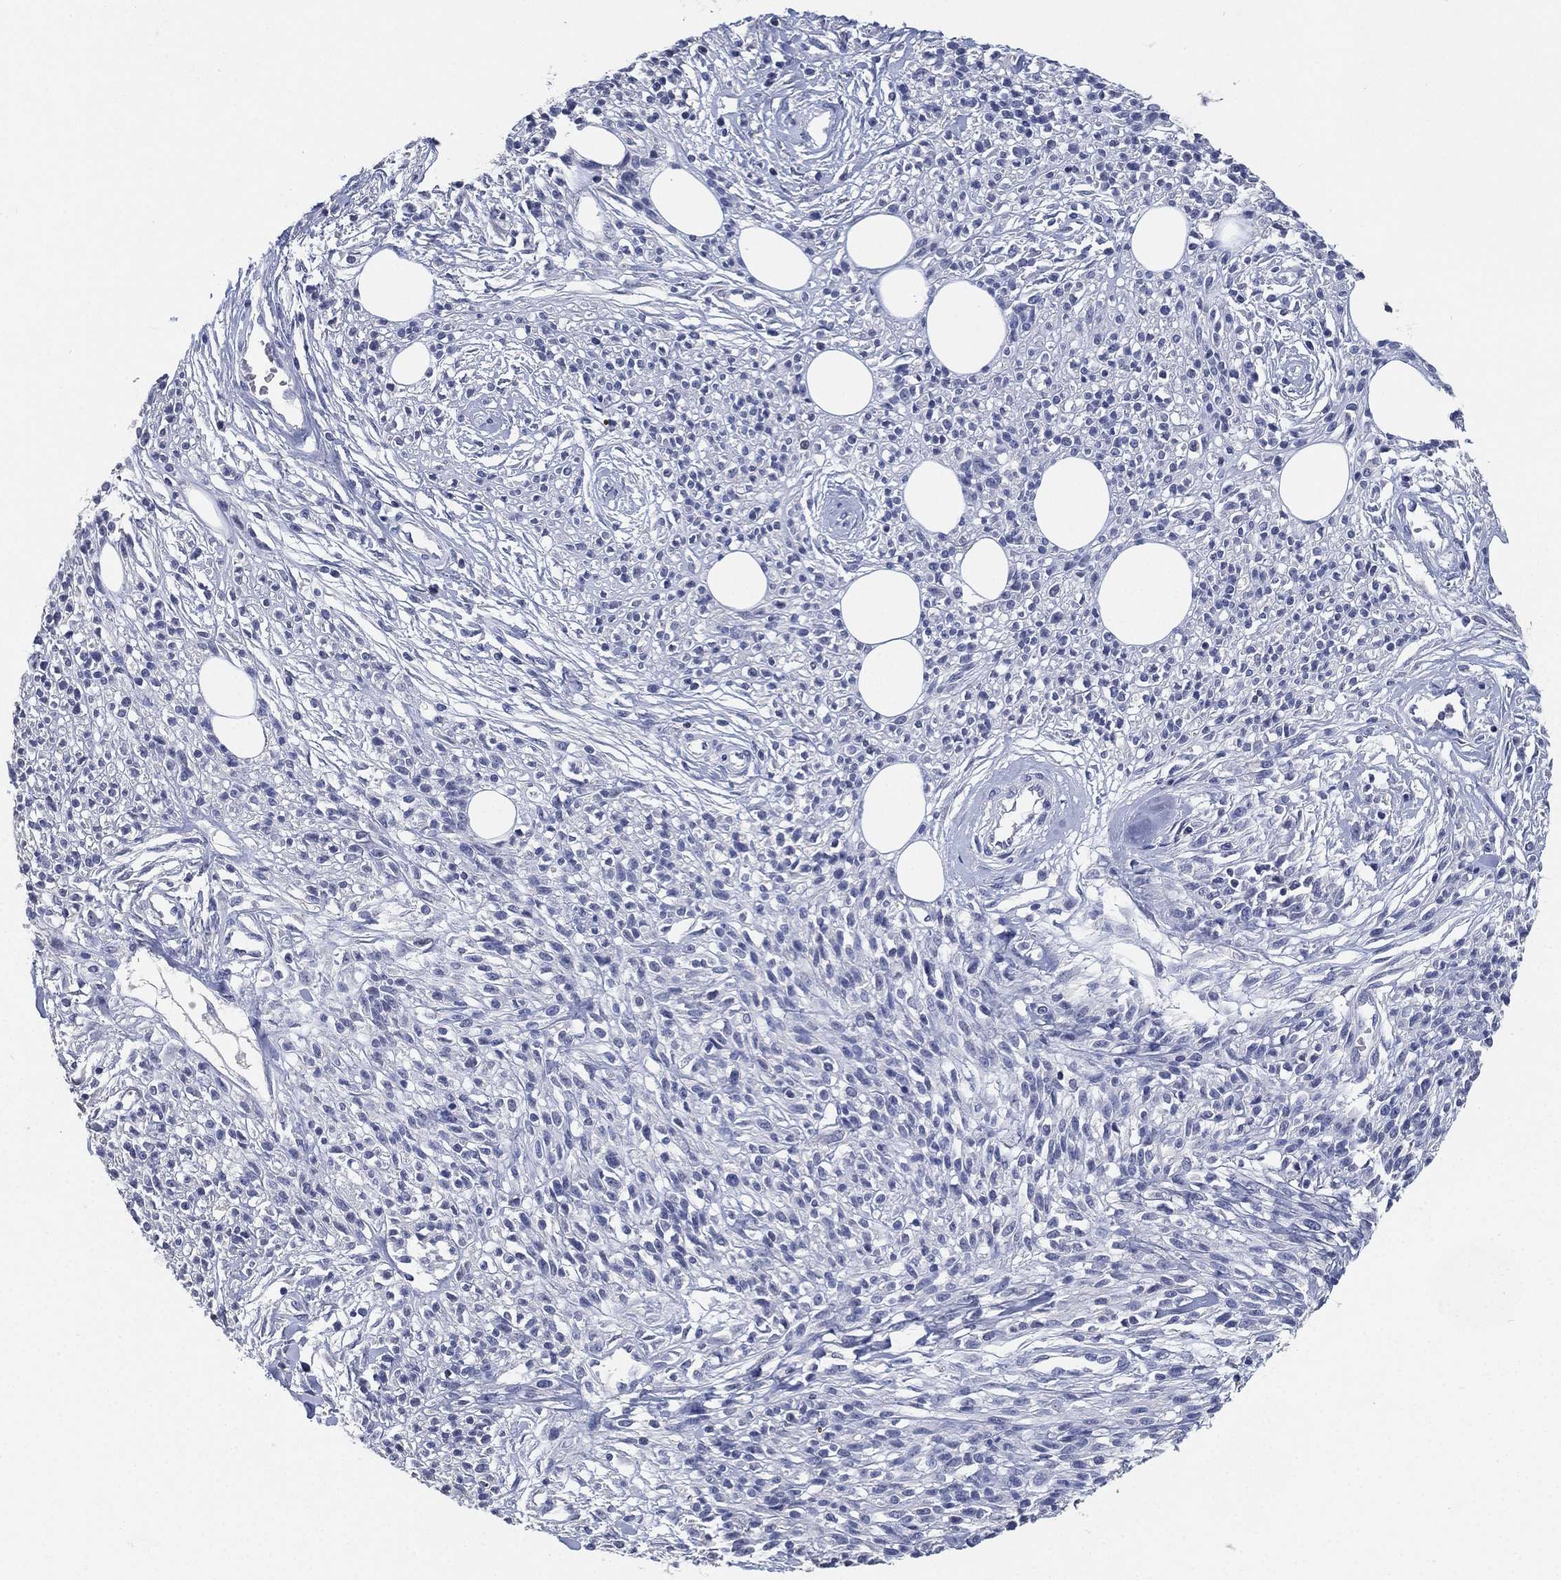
{"staining": {"intensity": "negative", "quantity": "none", "location": "none"}, "tissue": "melanoma", "cell_type": "Tumor cells", "image_type": "cancer", "snomed": [{"axis": "morphology", "description": "Malignant melanoma, NOS"}, {"axis": "topography", "description": "Skin"}, {"axis": "topography", "description": "Skin of trunk"}], "caption": "The immunohistochemistry (IHC) histopathology image has no significant staining in tumor cells of malignant melanoma tissue. (DAB immunohistochemistry, high magnification).", "gene": "IYD", "patient": {"sex": "male", "age": 74}}